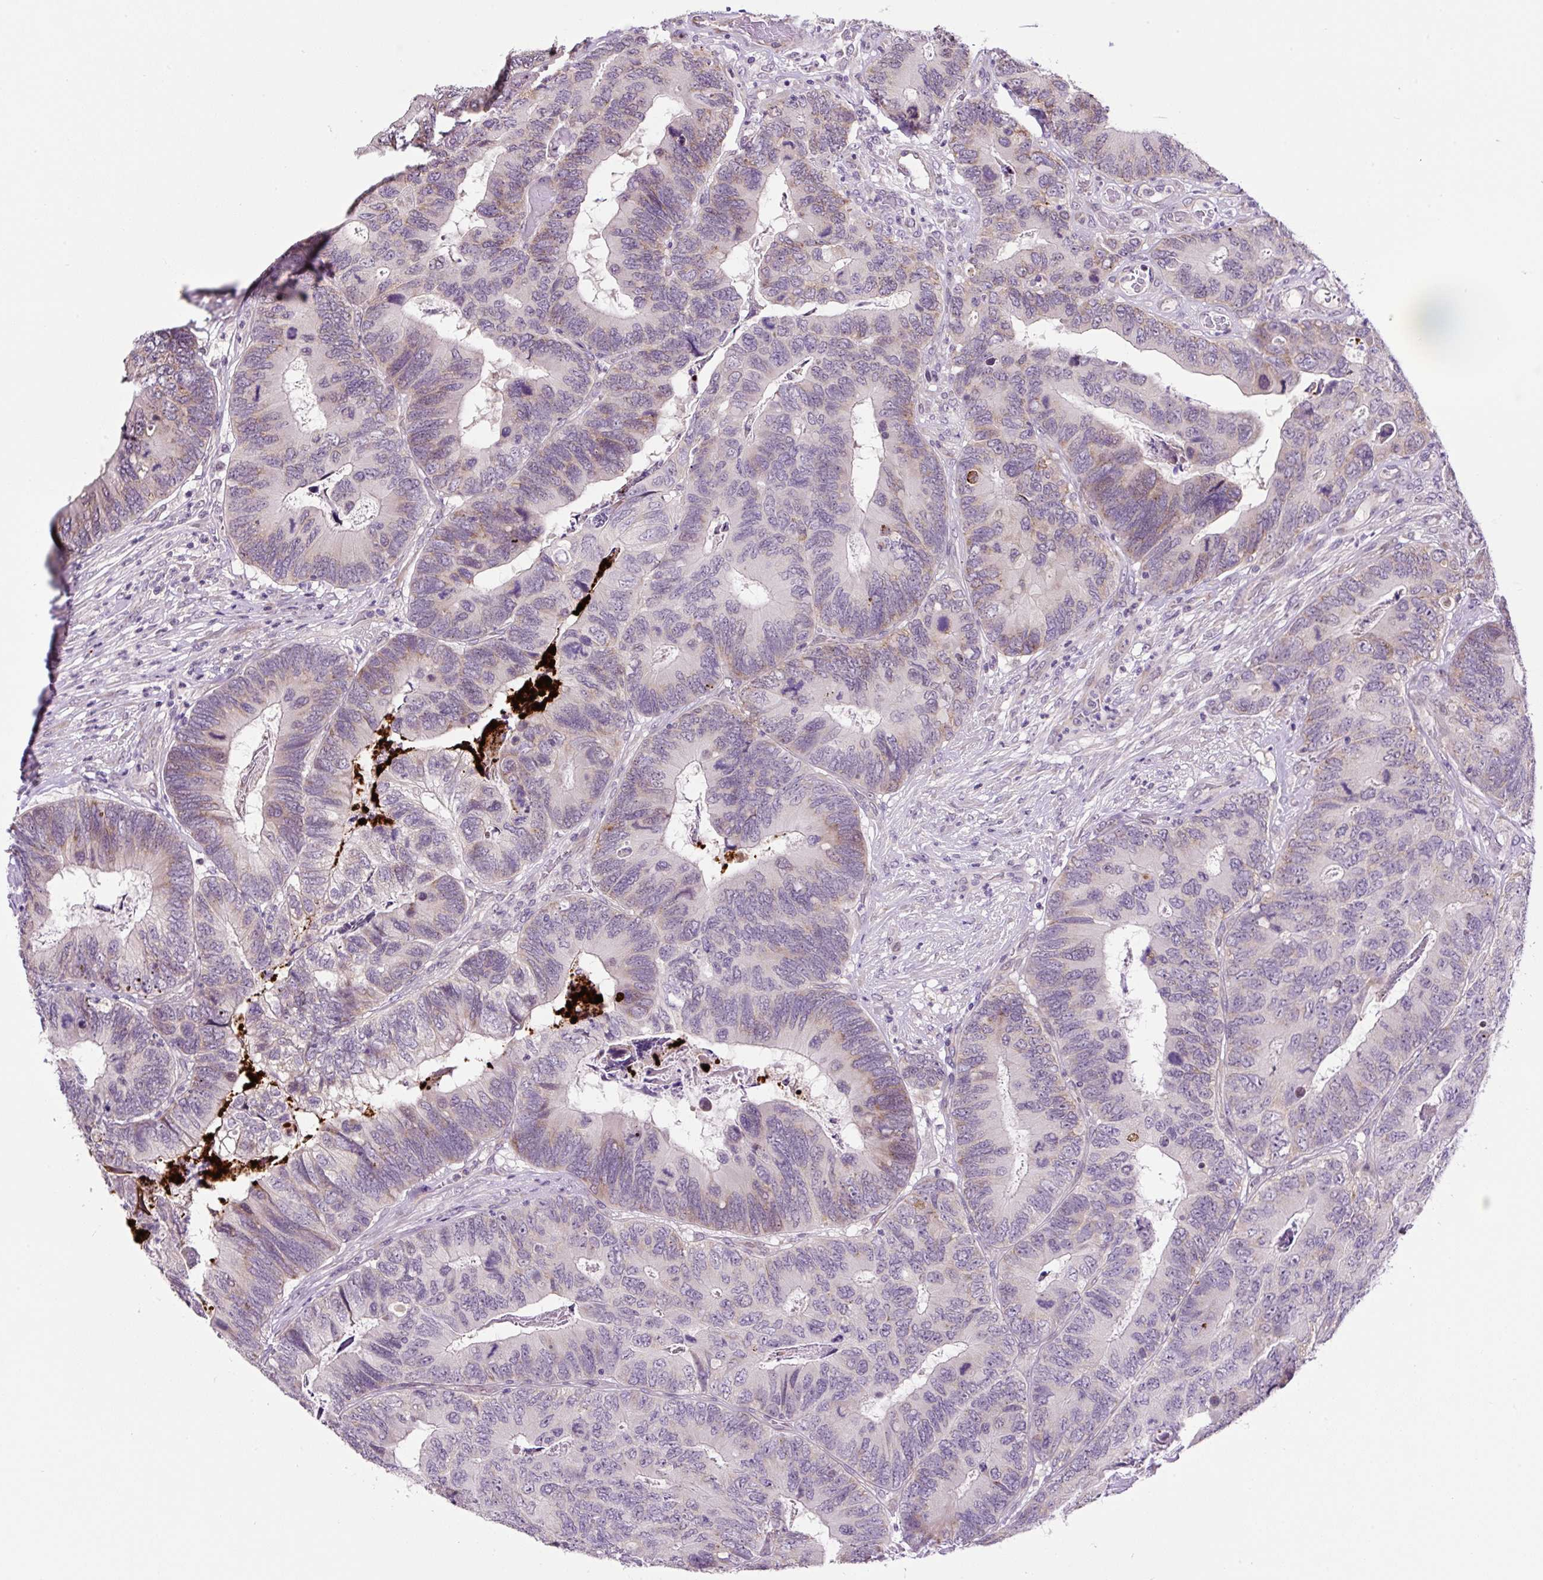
{"staining": {"intensity": "weak", "quantity": "<25%", "location": "cytoplasmic/membranous"}, "tissue": "colorectal cancer", "cell_type": "Tumor cells", "image_type": "cancer", "snomed": [{"axis": "morphology", "description": "Adenocarcinoma, NOS"}, {"axis": "topography", "description": "Colon"}], "caption": "The photomicrograph demonstrates no significant staining in tumor cells of colorectal cancer.", "gene": "OGDHL", "patient": {"sex": "female", "age": 67}}